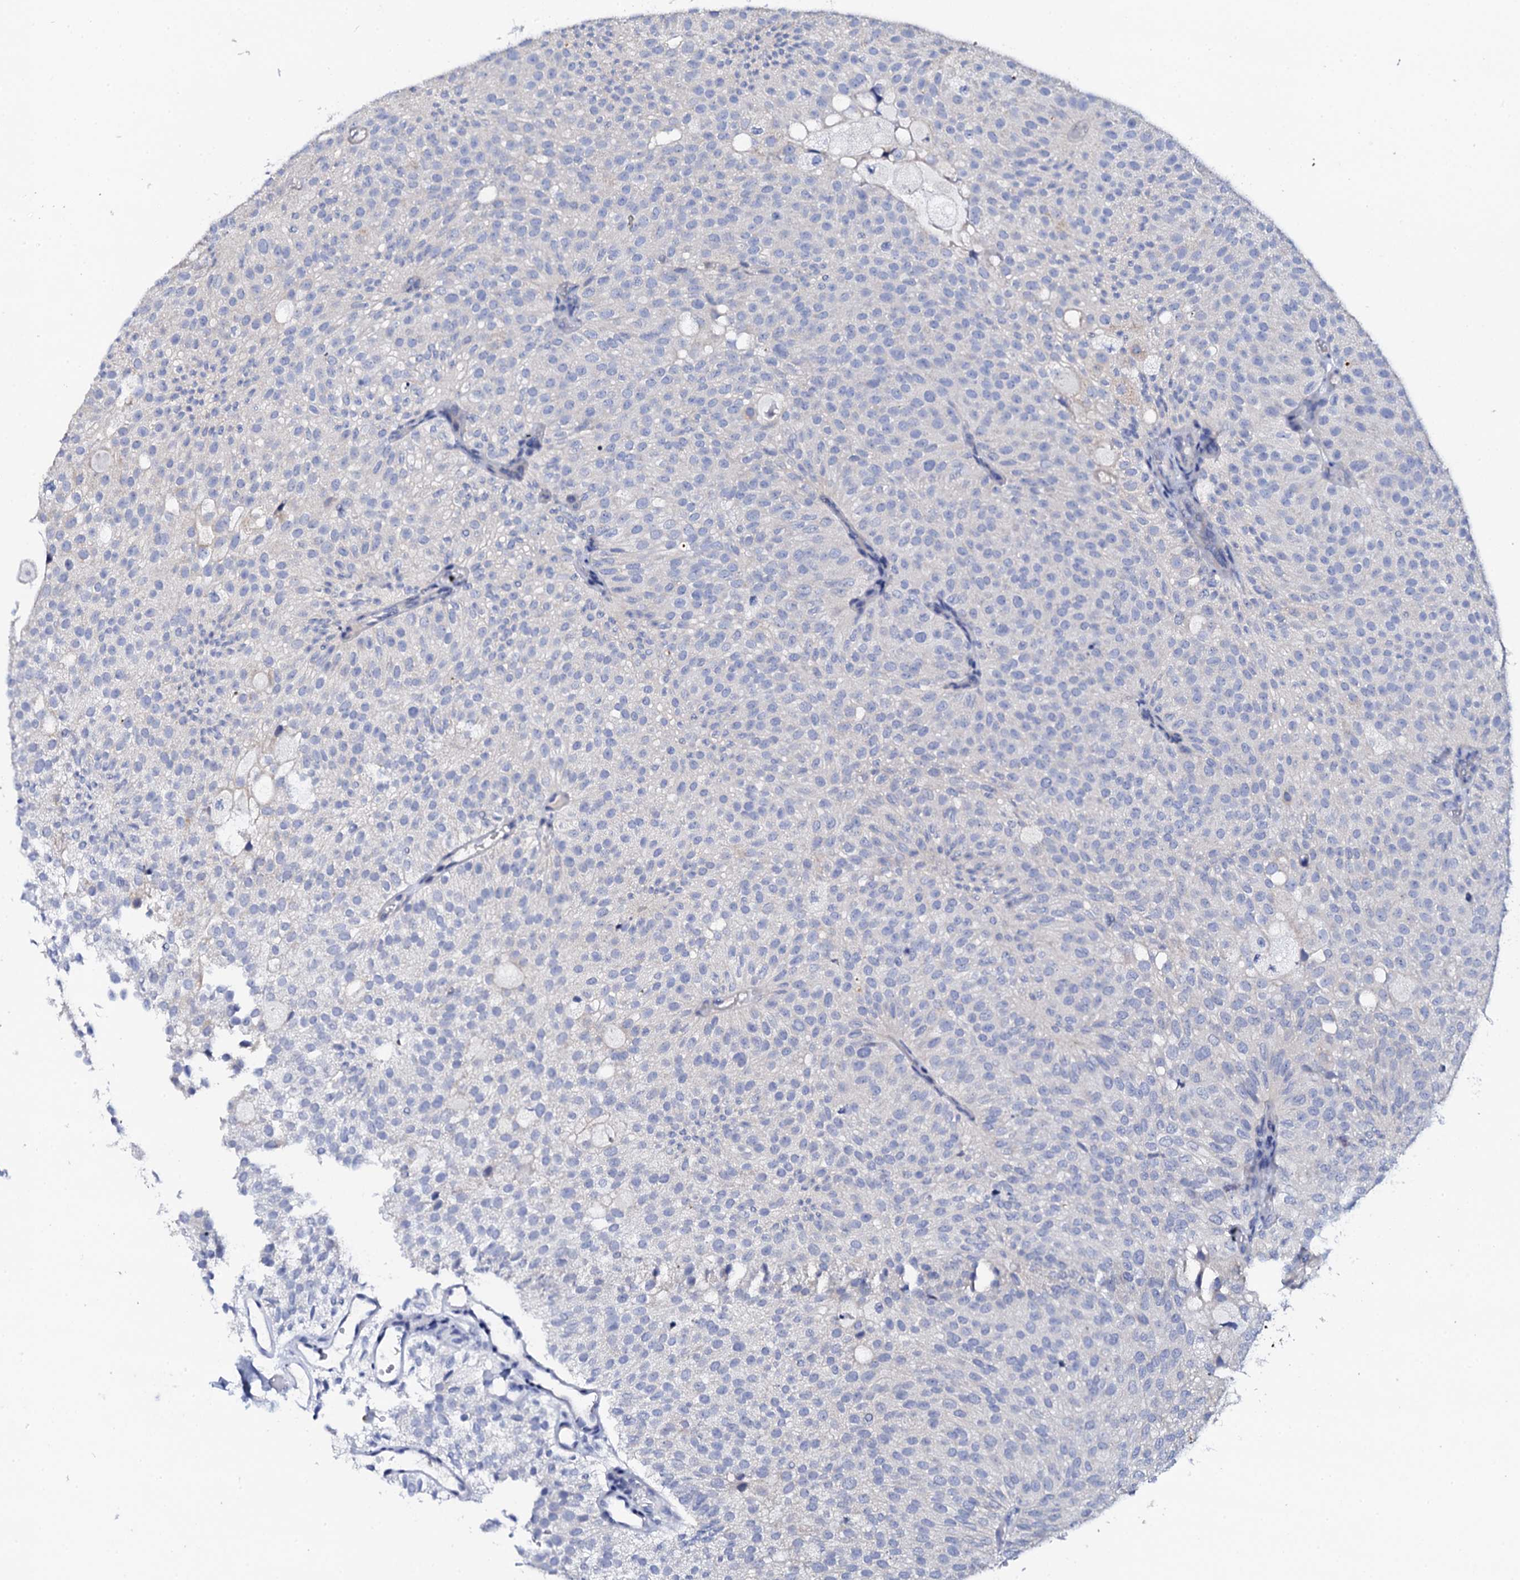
{"staining": {"intensity": "negative", "quantity": "none", "location": "none"}, "tissue": "urothelial cancer", "cell_type": "Tumor cells", "image_type": "cancer", "snomed": [{"axis": "morphology", "description": "Urothelial carcinoma, Low grade"}, {"axis": "topography", "description": "Urinary bladder"}], "caption": "Tumor cells show no significant expression in urothelial carcinoma (low-grade).", "gene": "NAA16", "patient": {"sex": "male", "age": 78}}